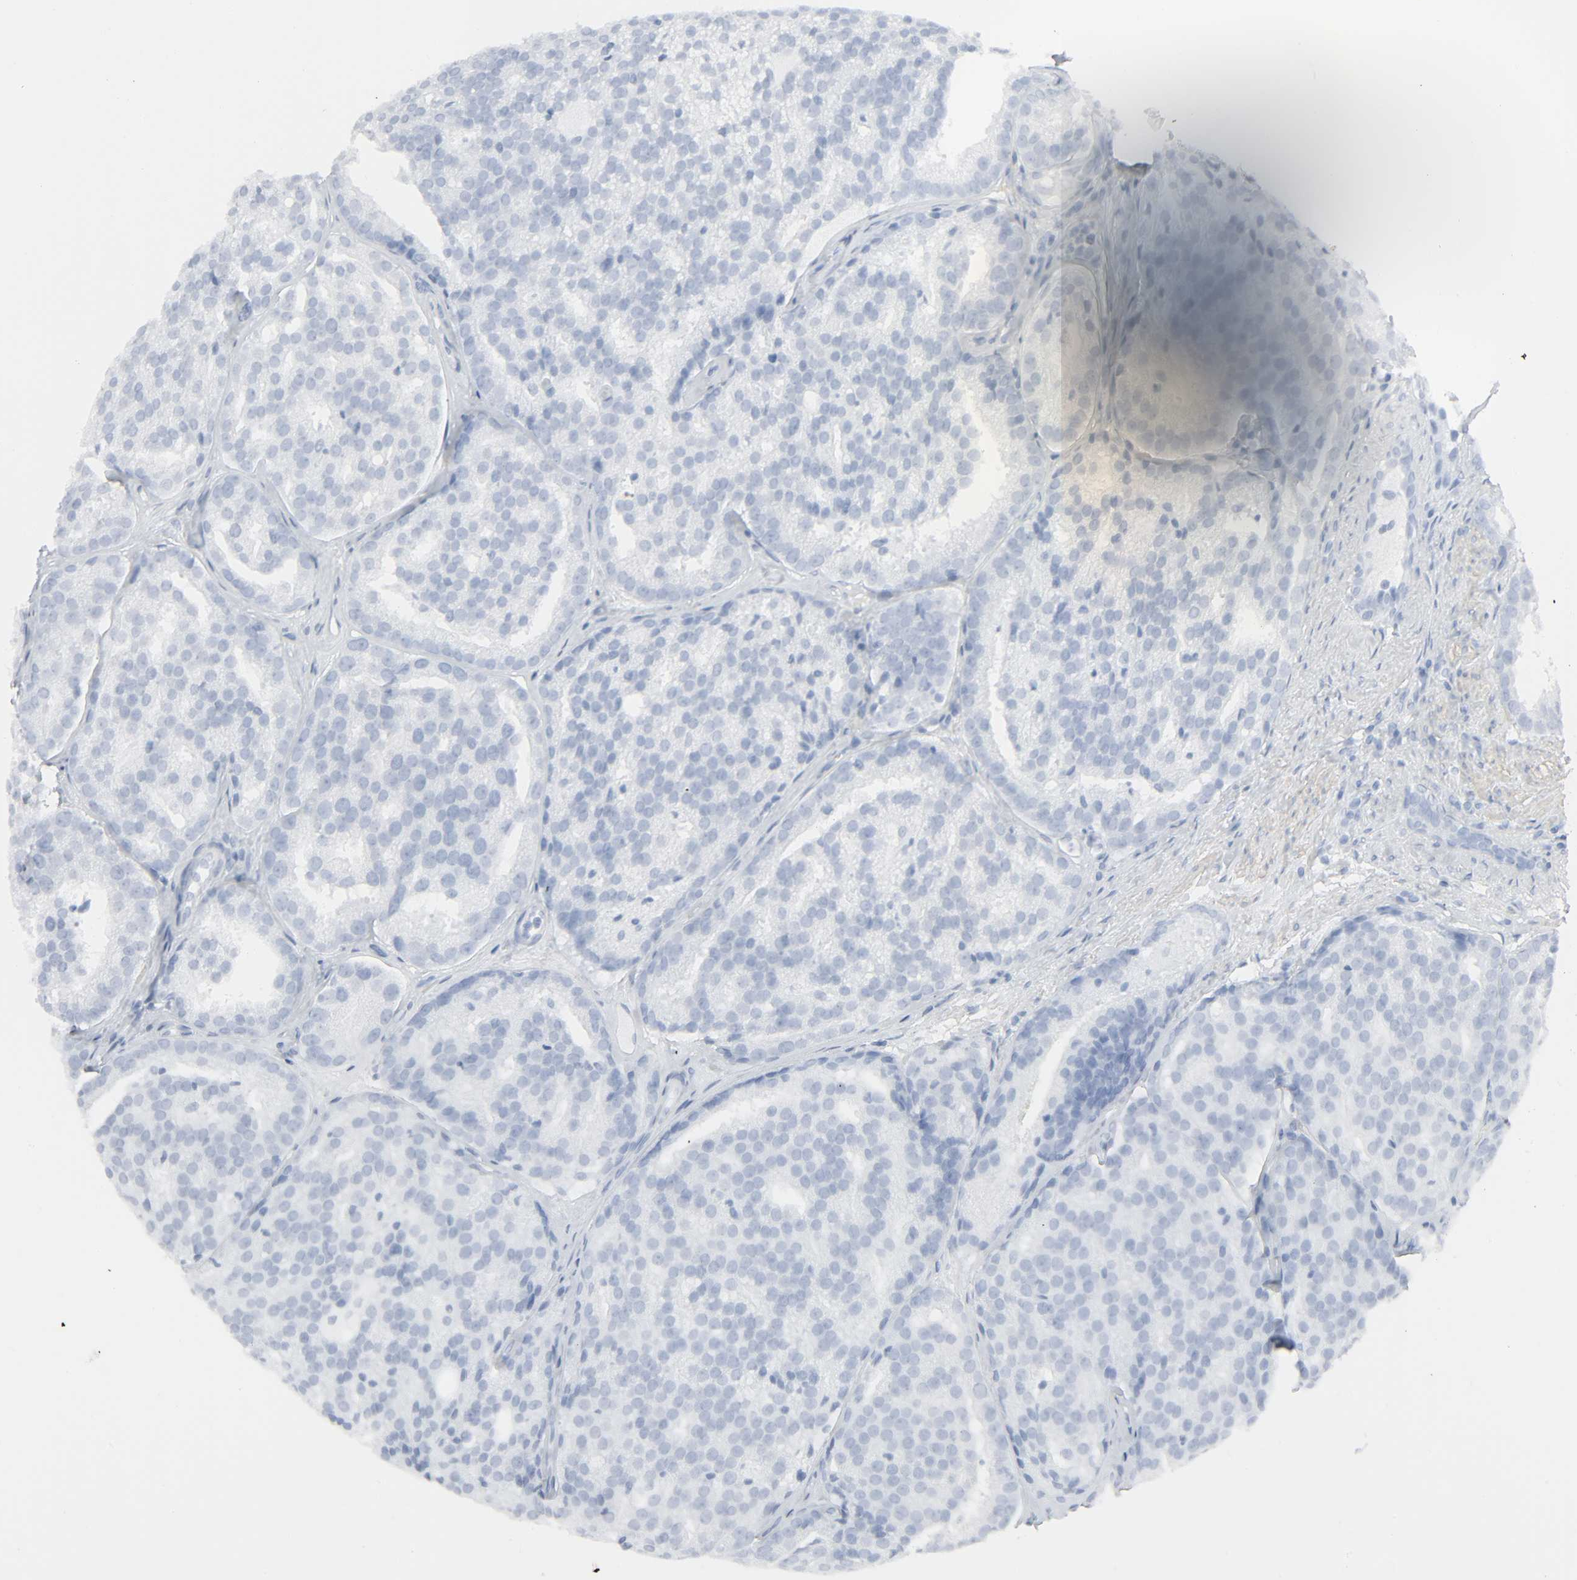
{"staining": {"intensity": "negative", "quantity": "none", "location": "none"}, "tissue": "prostate cancer", "cell_type": "Tumor cells", "image_type": "cancer", "snomed": [{"axis": "morphology", "description": "Adenocarcinoma, High grade"}, {"axis": "topography", "description": "Prostate"}], "caption": "Prostate cancer (high-grade adenocarcinoma) was stained to show a protein in brown. There is no significant positivity in tumor cells.", "gene": "ZBTB16", "patient": {"sex": "male", "age": 64}}